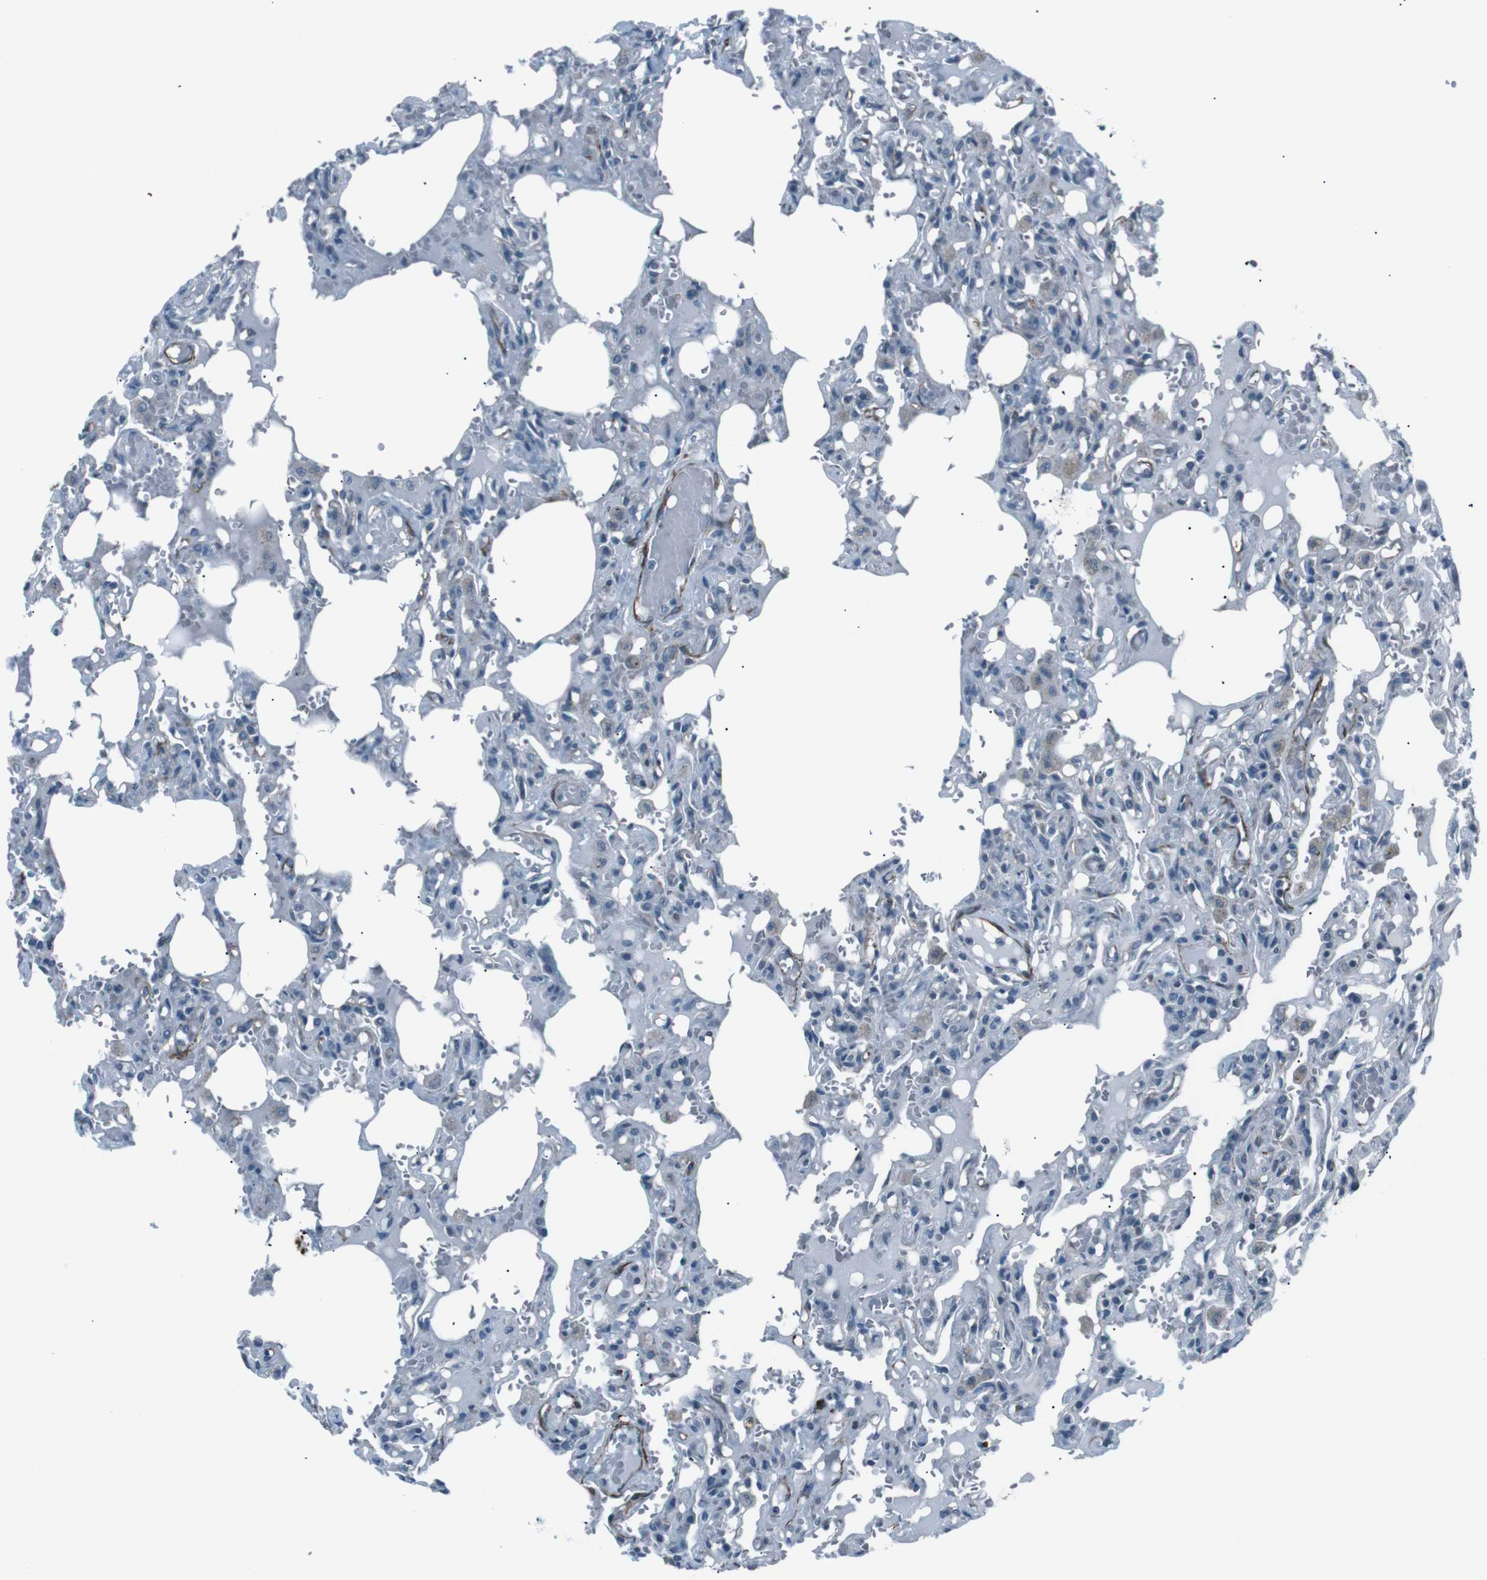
{"staining": {"intensity": "negative", "quantity": "none", "location": "none"}, "tissue": "lung", "cell_type": "Alveolar cells", "image_type": "normal", "snomed": [{"axis": "morphology", "description": "Normal tissue, NOS"}, {"axis": "topography", "description": "Lung"}], "caption": "DAB (3,3'-diaminobenzidine) immunohistochemical staining of unremarkable lung exhibits no significant positivity in alveolar cells. (DAB immunohistochemistry (IHC), high magnification).", "gene": "PDLIM5", "patient": {"sex": "male", "age": 21}}